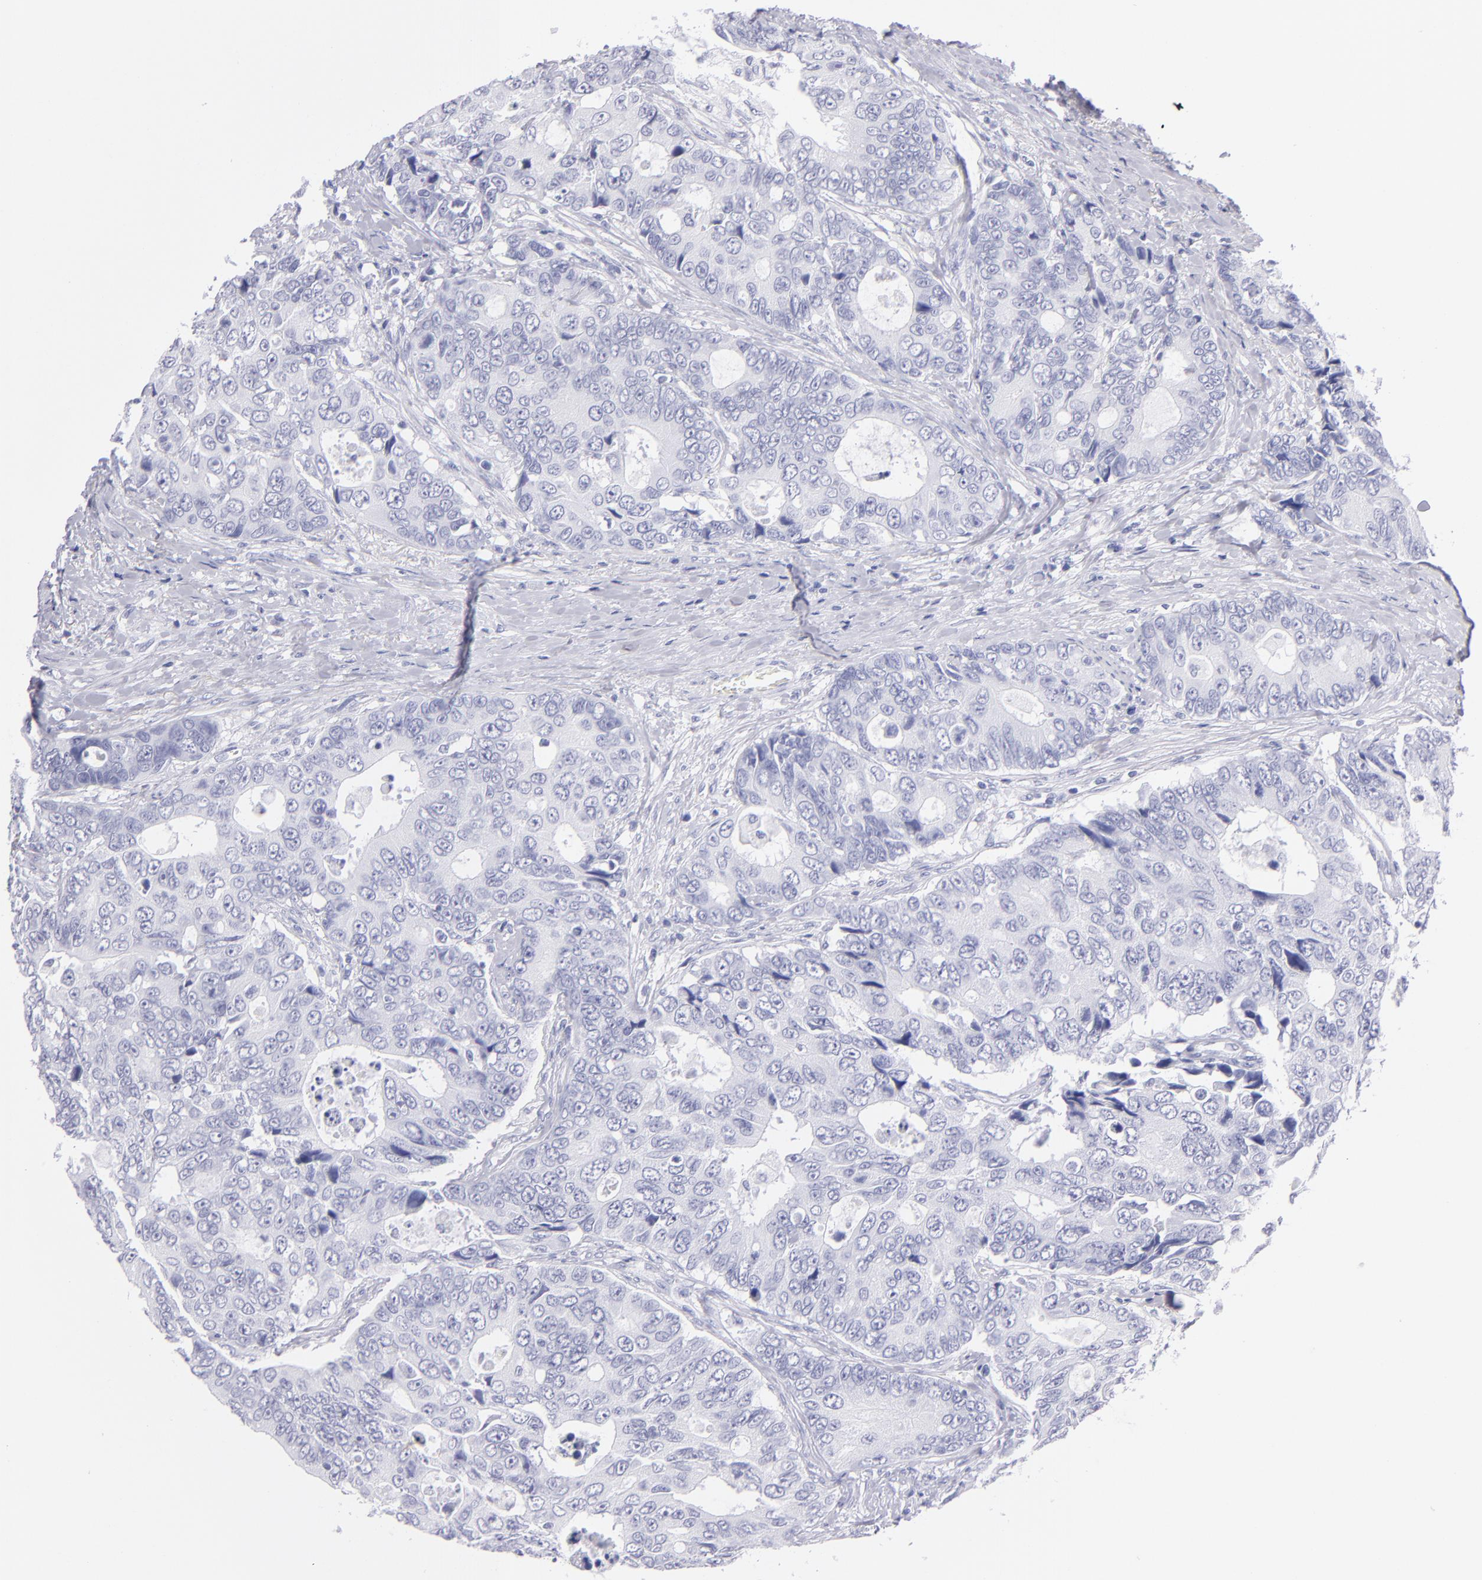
{"staining": {"intensity": "negative", "quantity": "none", "location": "none"}, "tissue": "colorectal cancer", "cell_type": "Tumor cells", "image_type": "cancer", "snomed": [{"axis": "morphology", "description": "Adenocarcinoma, NOS"}, {"axis": "topography", "description": "Rectum"}], "caption": "The histopathology image reveals no significant positivity in tumor cells of colorectal adenocarcinoma.", "gene": "PRPH", "patient": {"sex": "female", "age": 67}}